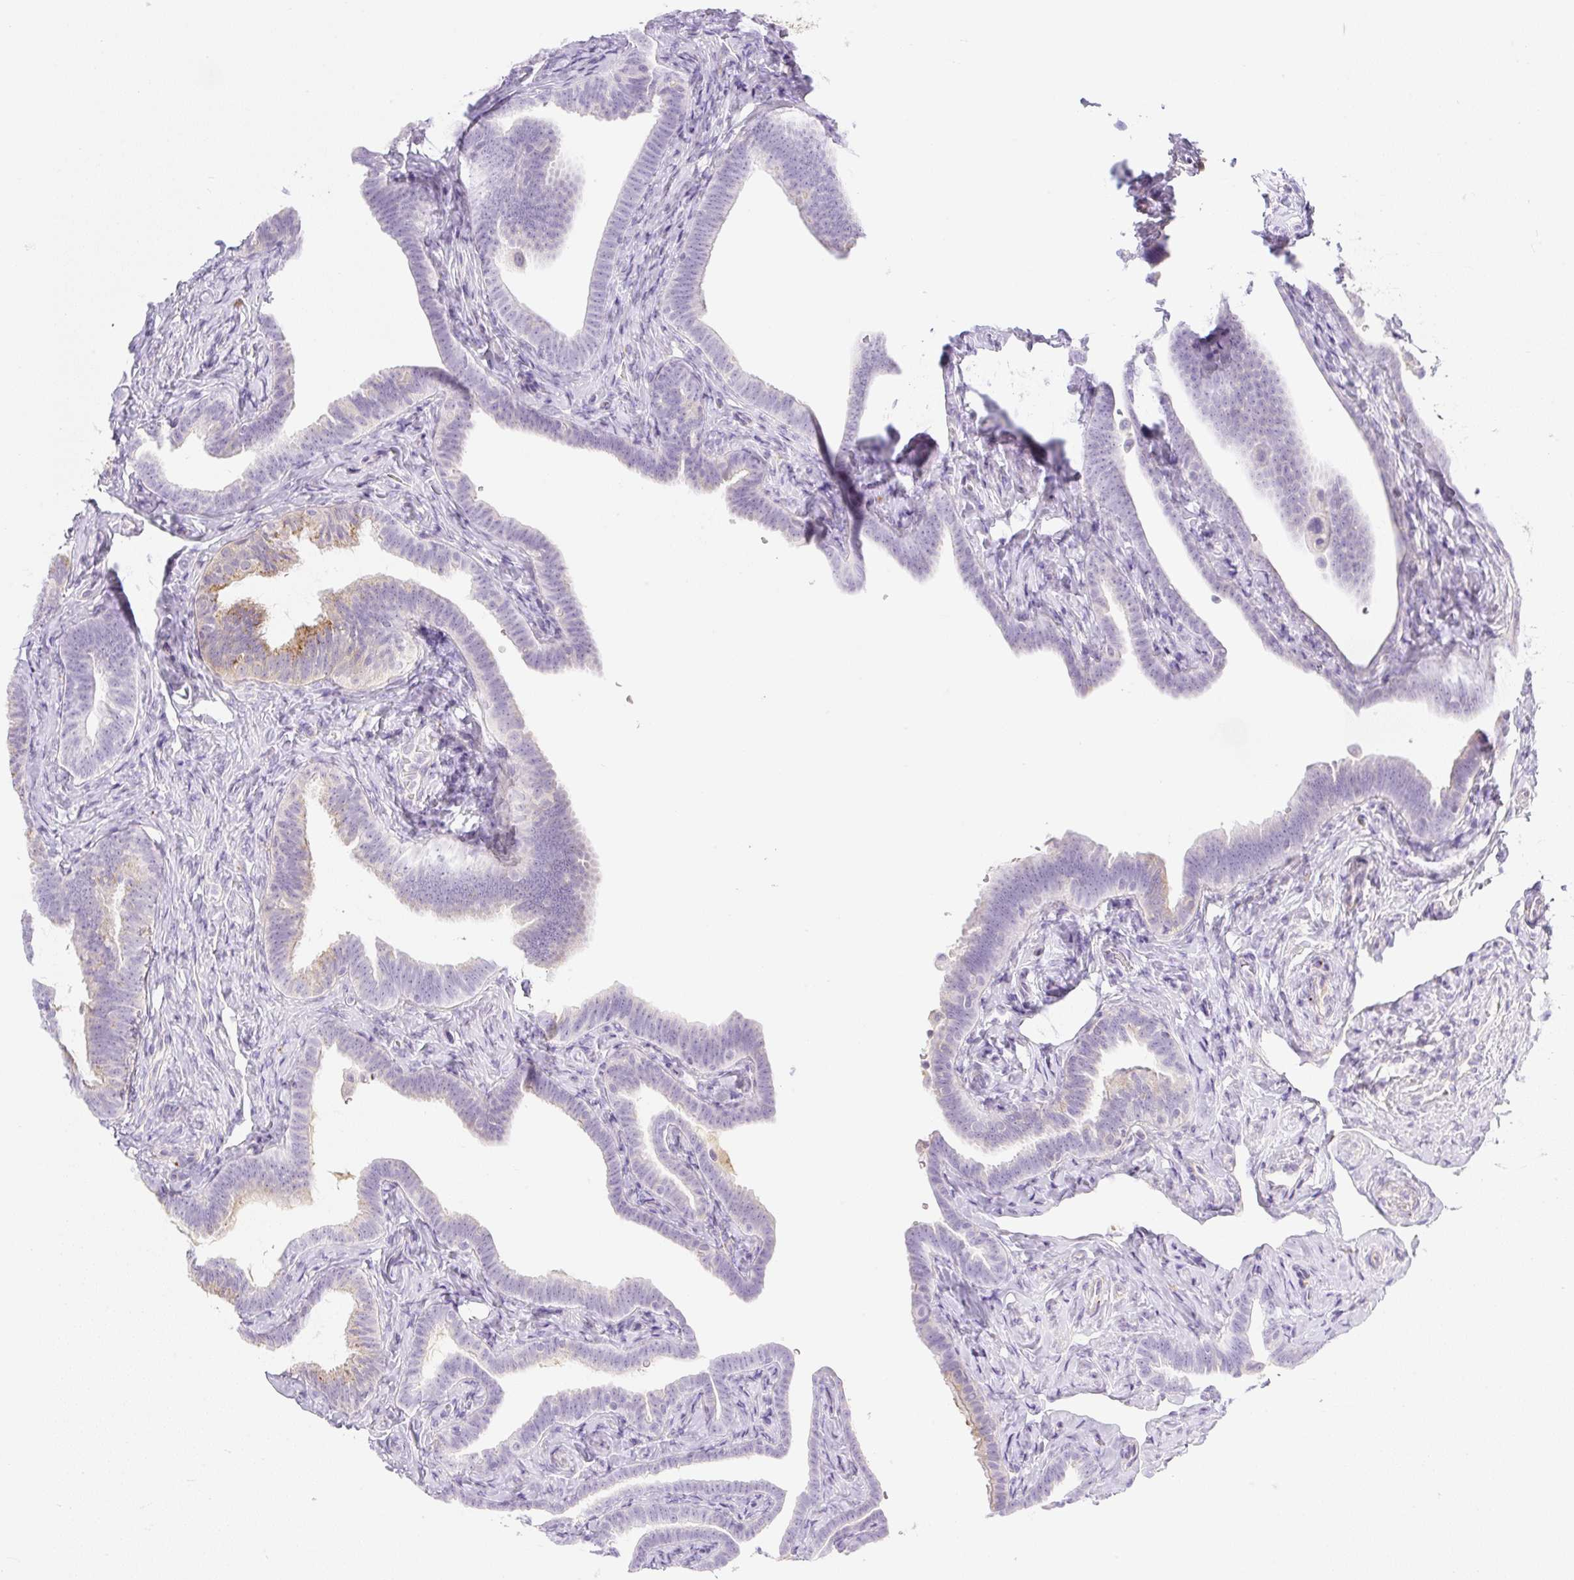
{"staining": {"intensity": "moderate", "quantity": "<25%", "location": "cytoplasmic/membranous"}, "tissue": "fallopian tube", "cell_type": "Glandular cells", "image_type": "normal", "snomed": [{"axis": "morphology", "description": "Normal tissue, NOS"}, {"axis": "topography", "description": "Fallopian tube"}], "caption": "This is a micrograph of immunohistochemistry (IHC) staining of normal fallopian tube, which shows moderate positivity in the cytoplasmic/membranous of glandular cells.", "gene": "MIA2", "patient": {"sex": "female", "age": 69}}